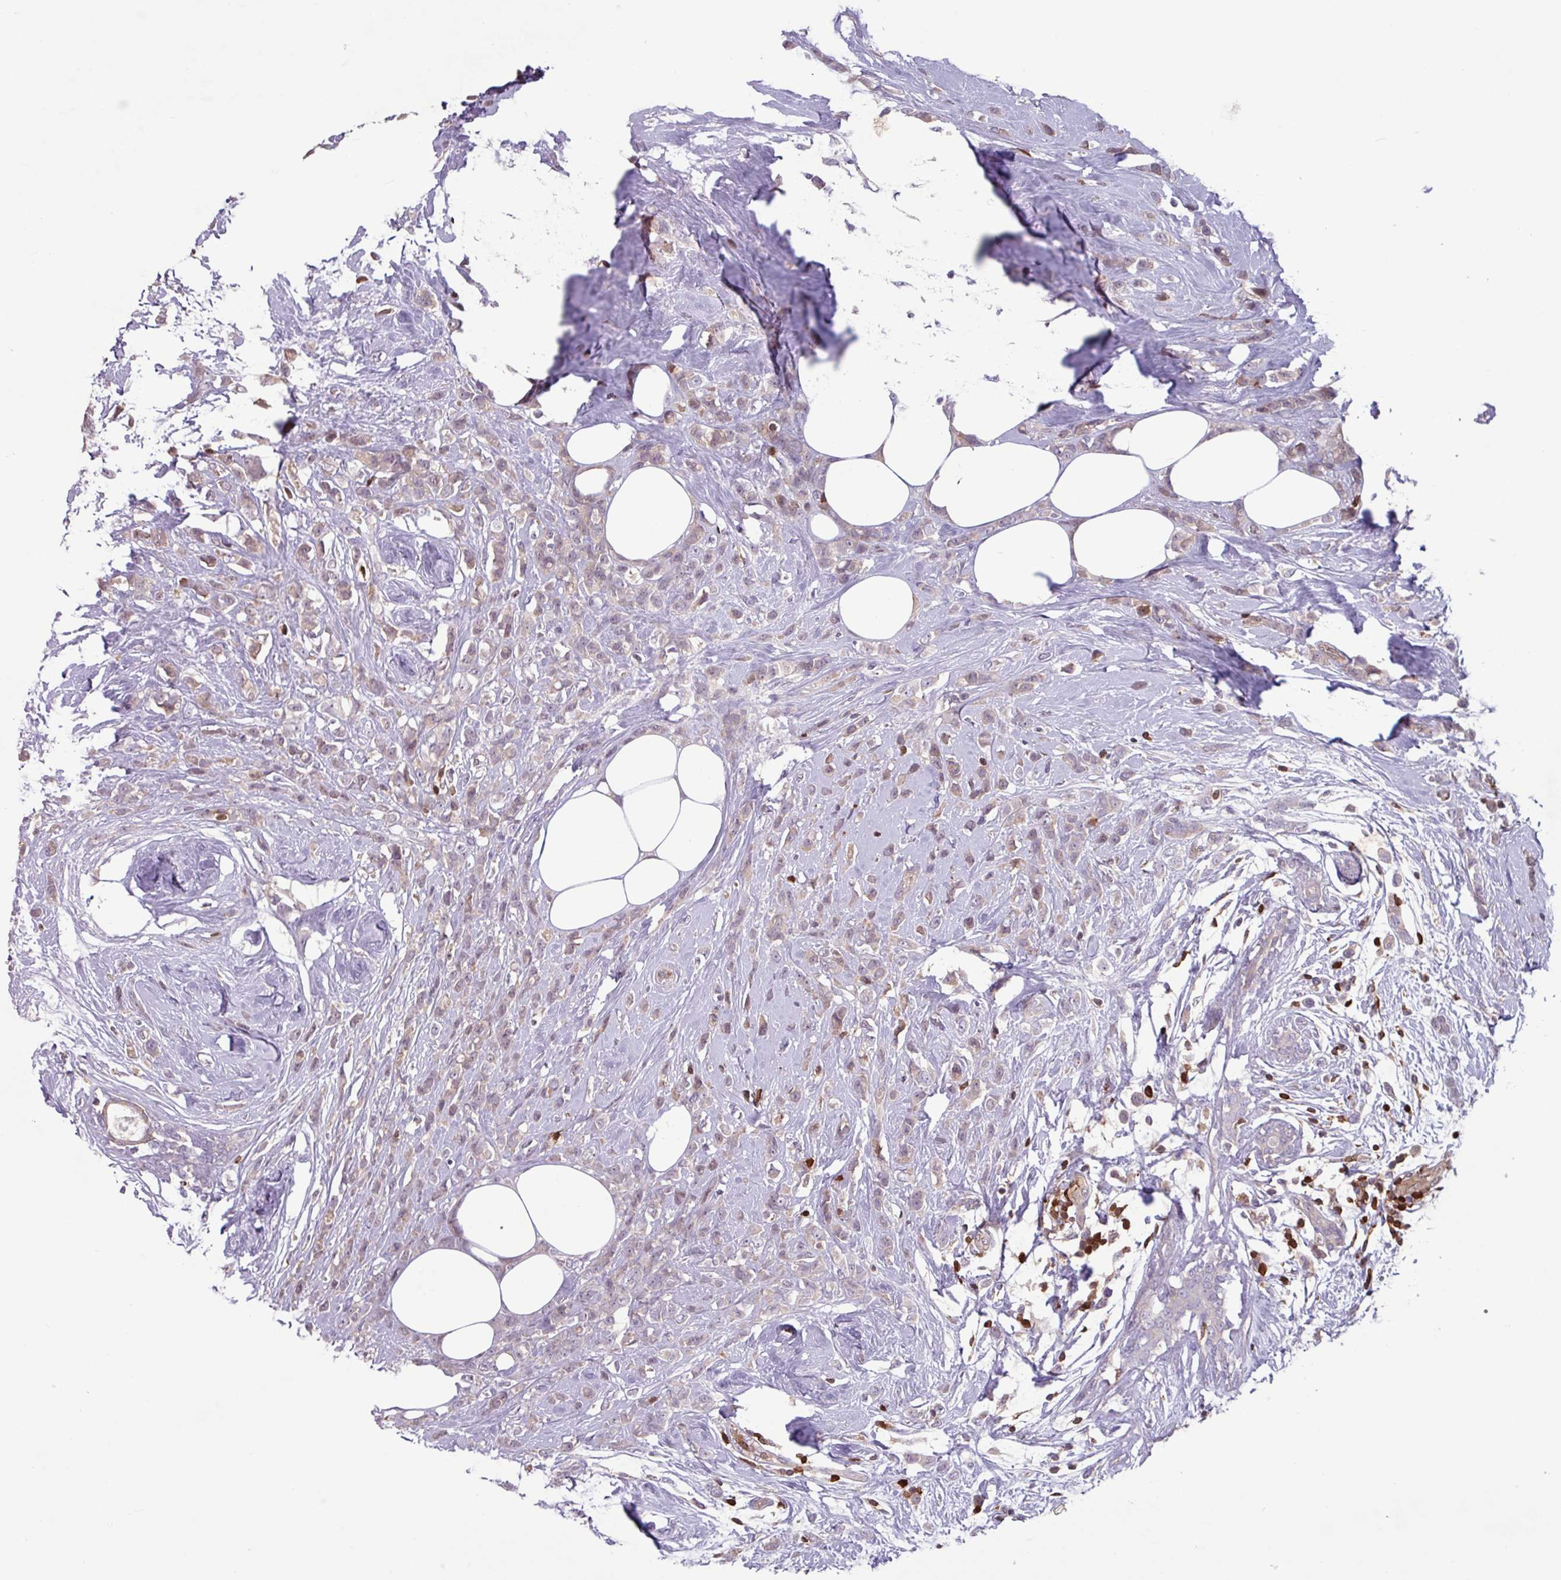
{"staining": {"intensity": "weak", "quantity": "<25%", "location": "cytoplasmic/membranous"}, "tissue": "breast cancer", "cell_type": "Tumor cells", "image_type": "cancer", "snomed": [{"axis": "morphology", "description": "Duct carcinoma"}, {"axis": "topography", "description": "Breast"}], "caption": "Tumor cells are negative for brown protein staining in breast cancer (invasive ductal carcinoma).", "gene": "SEC61G", "patient": {"sex": "female", "age": 80}}